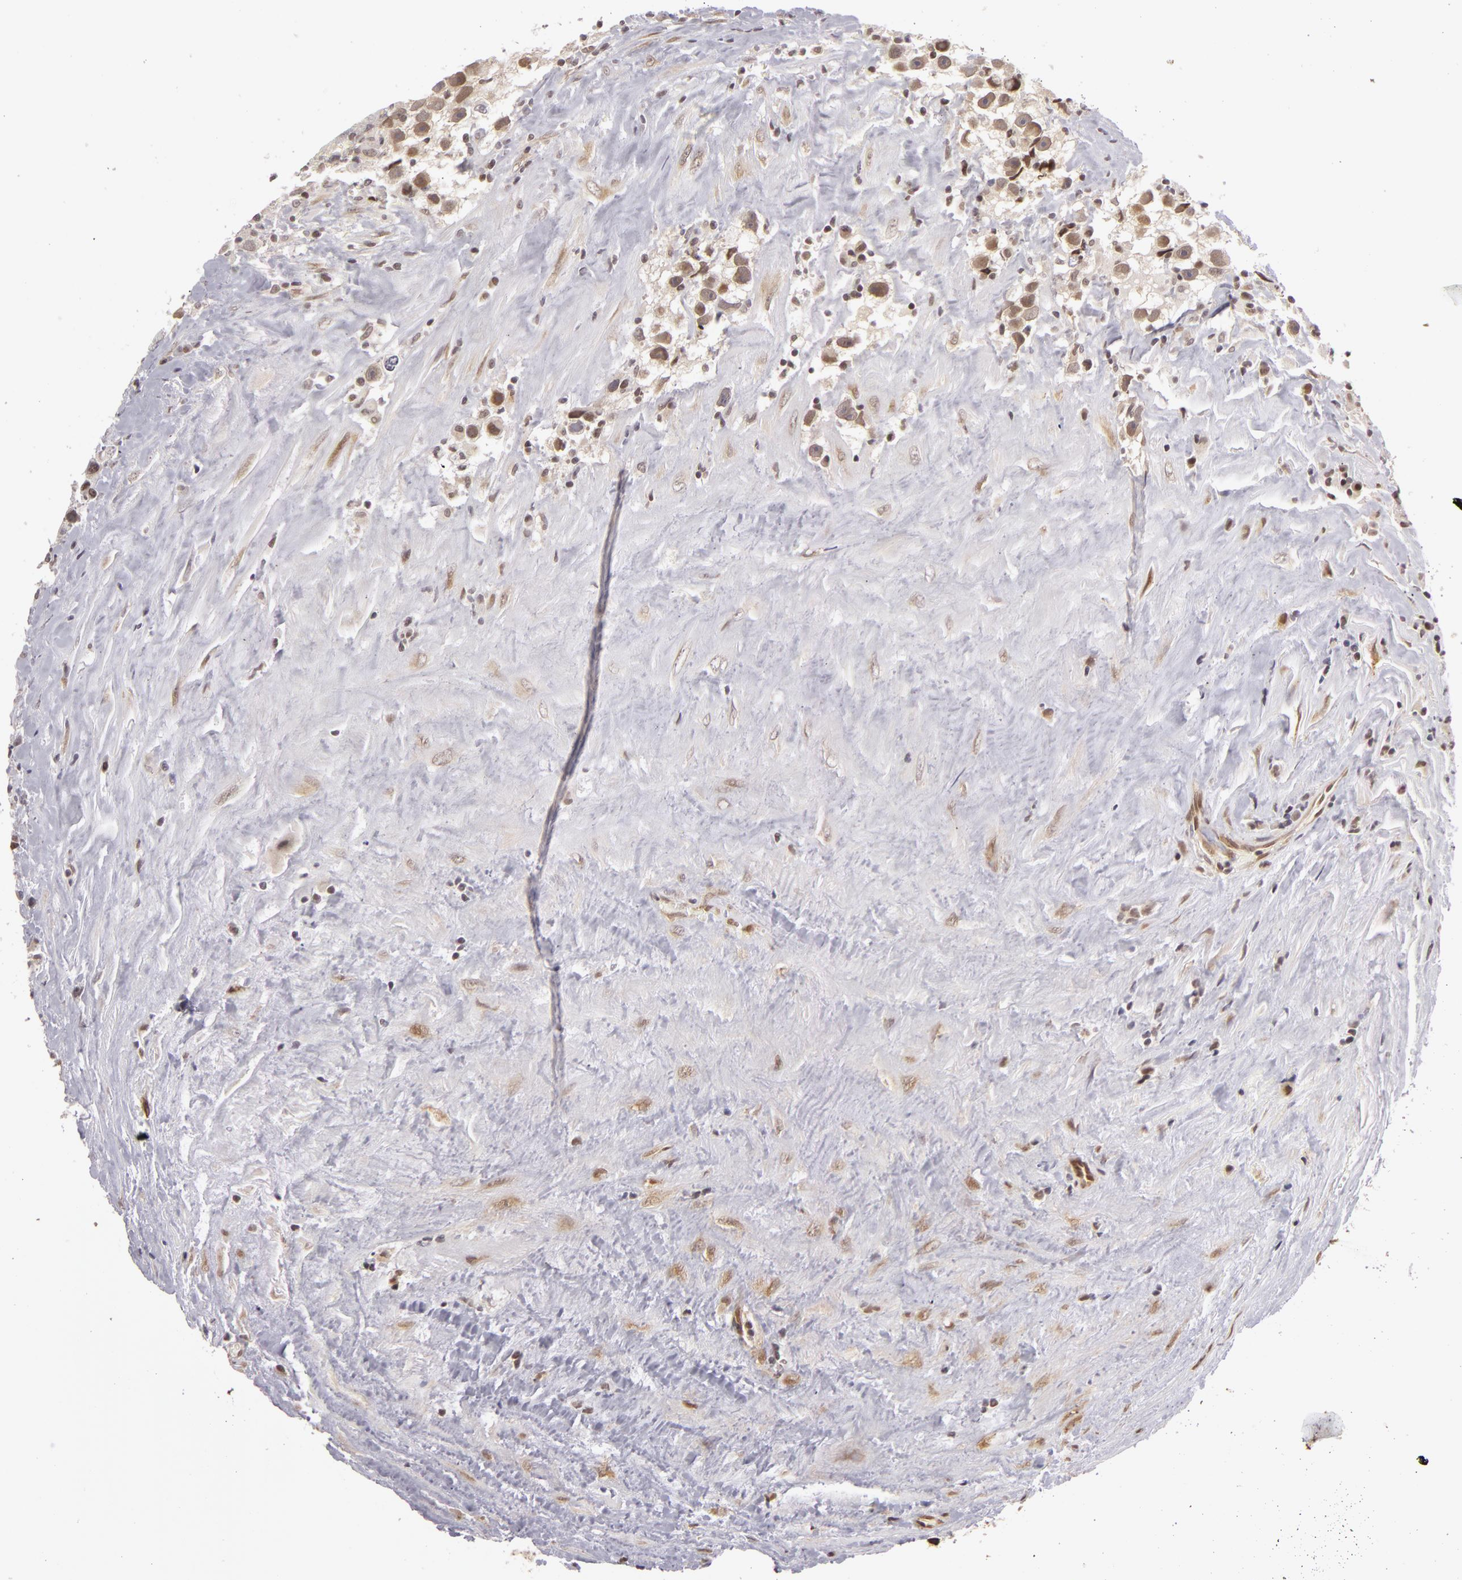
{"staining": {"intensity": "moderate", "quantity": "25%-75%", "location": "nuclear"}, "tissue": "testis cancer", "cell_type": "Tumor cells", "image_type": "cancer", "snomed": [{"axis": "morphology", "description": "Seminoma, NOS"}, {"axis": "topography", "description": "Testis"}], "caption": "DAB immunohistochemical staining of human testis cancer reveals moderate nuclear protein positivity in approximately 25%-75% of tumor cells.", "gene": "ZNF133", "patient": {"sex": "male", "age": 43}}